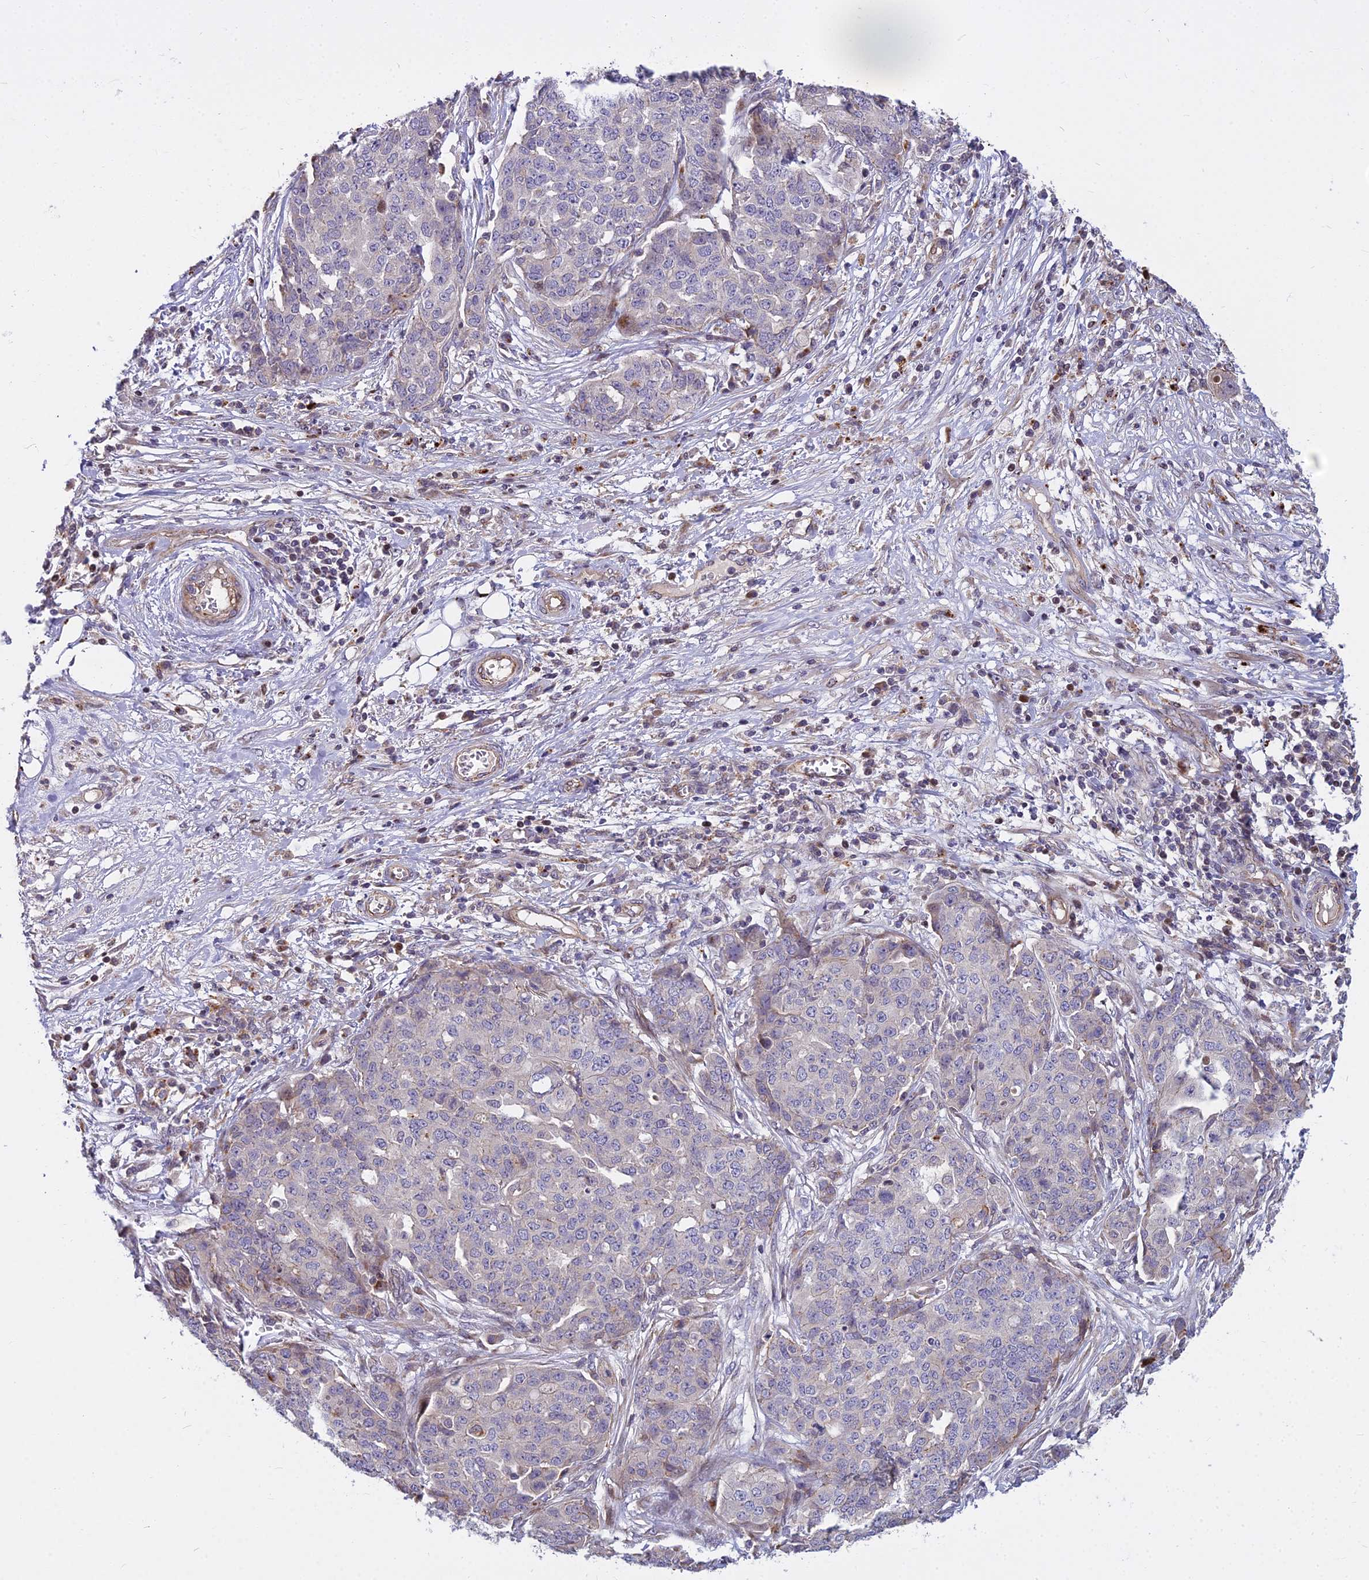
{"staining": {"intensity": "negative", "quantity": "none", "location": "none"}, "tissue": "ovarian cancer", "cell_type": "Tumor cells", "image_type": "cancer", "snomed": [{"axis": "morphology", "description": "Cystadenocarcinoma, serous, NOS"}, {"axis": "topography", "description": "Soft tissue"}, {"axis": "topography", "description": "Ovary"}], "caption": "Tumor cells are negative for protein expression in human ovarian serous cystadenocarcinoma.", "gene": "GLYATL3", "patient": {"sex": "female", "age": 57}}